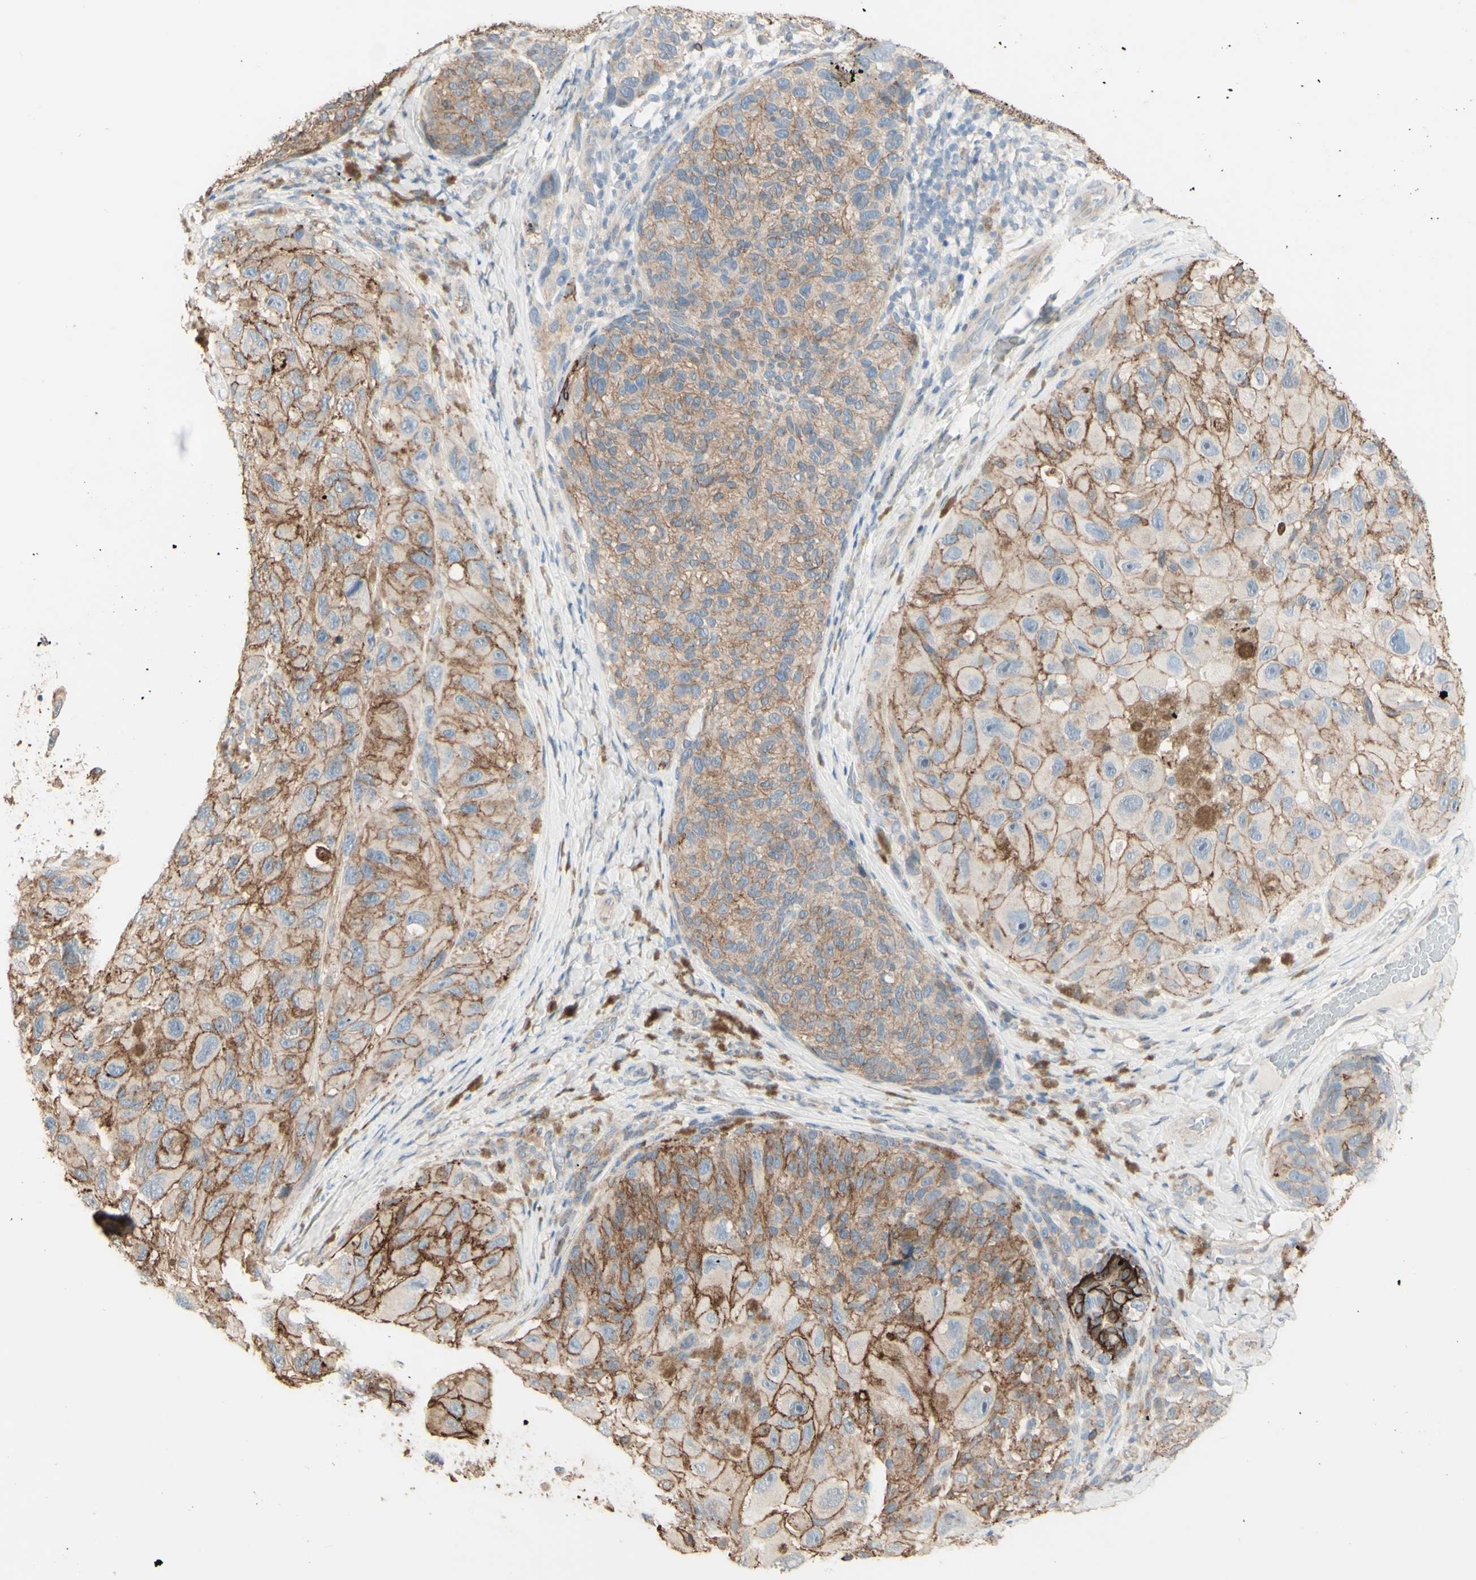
{"staining": {"intensity": "moderate", "quantity": ">75%", "location": "cytoplasmic/membranous"}, "tissue": "melanoma", "cell_type": "Tumor cells", "image_type": "cancer", "snomed": [{"axis": "morphology", "description": "Malignant melanoma, NOS"}, {"axis": "topography", "description": "Skin"}], "caption": "A medium amount of moderate cytoplasmic/membranous expression is appreciated in about >75% of tumor cells in malignant melanoma tissue.", "gene": "RNF149", "patient": {"sex": "female", "age": 73}}